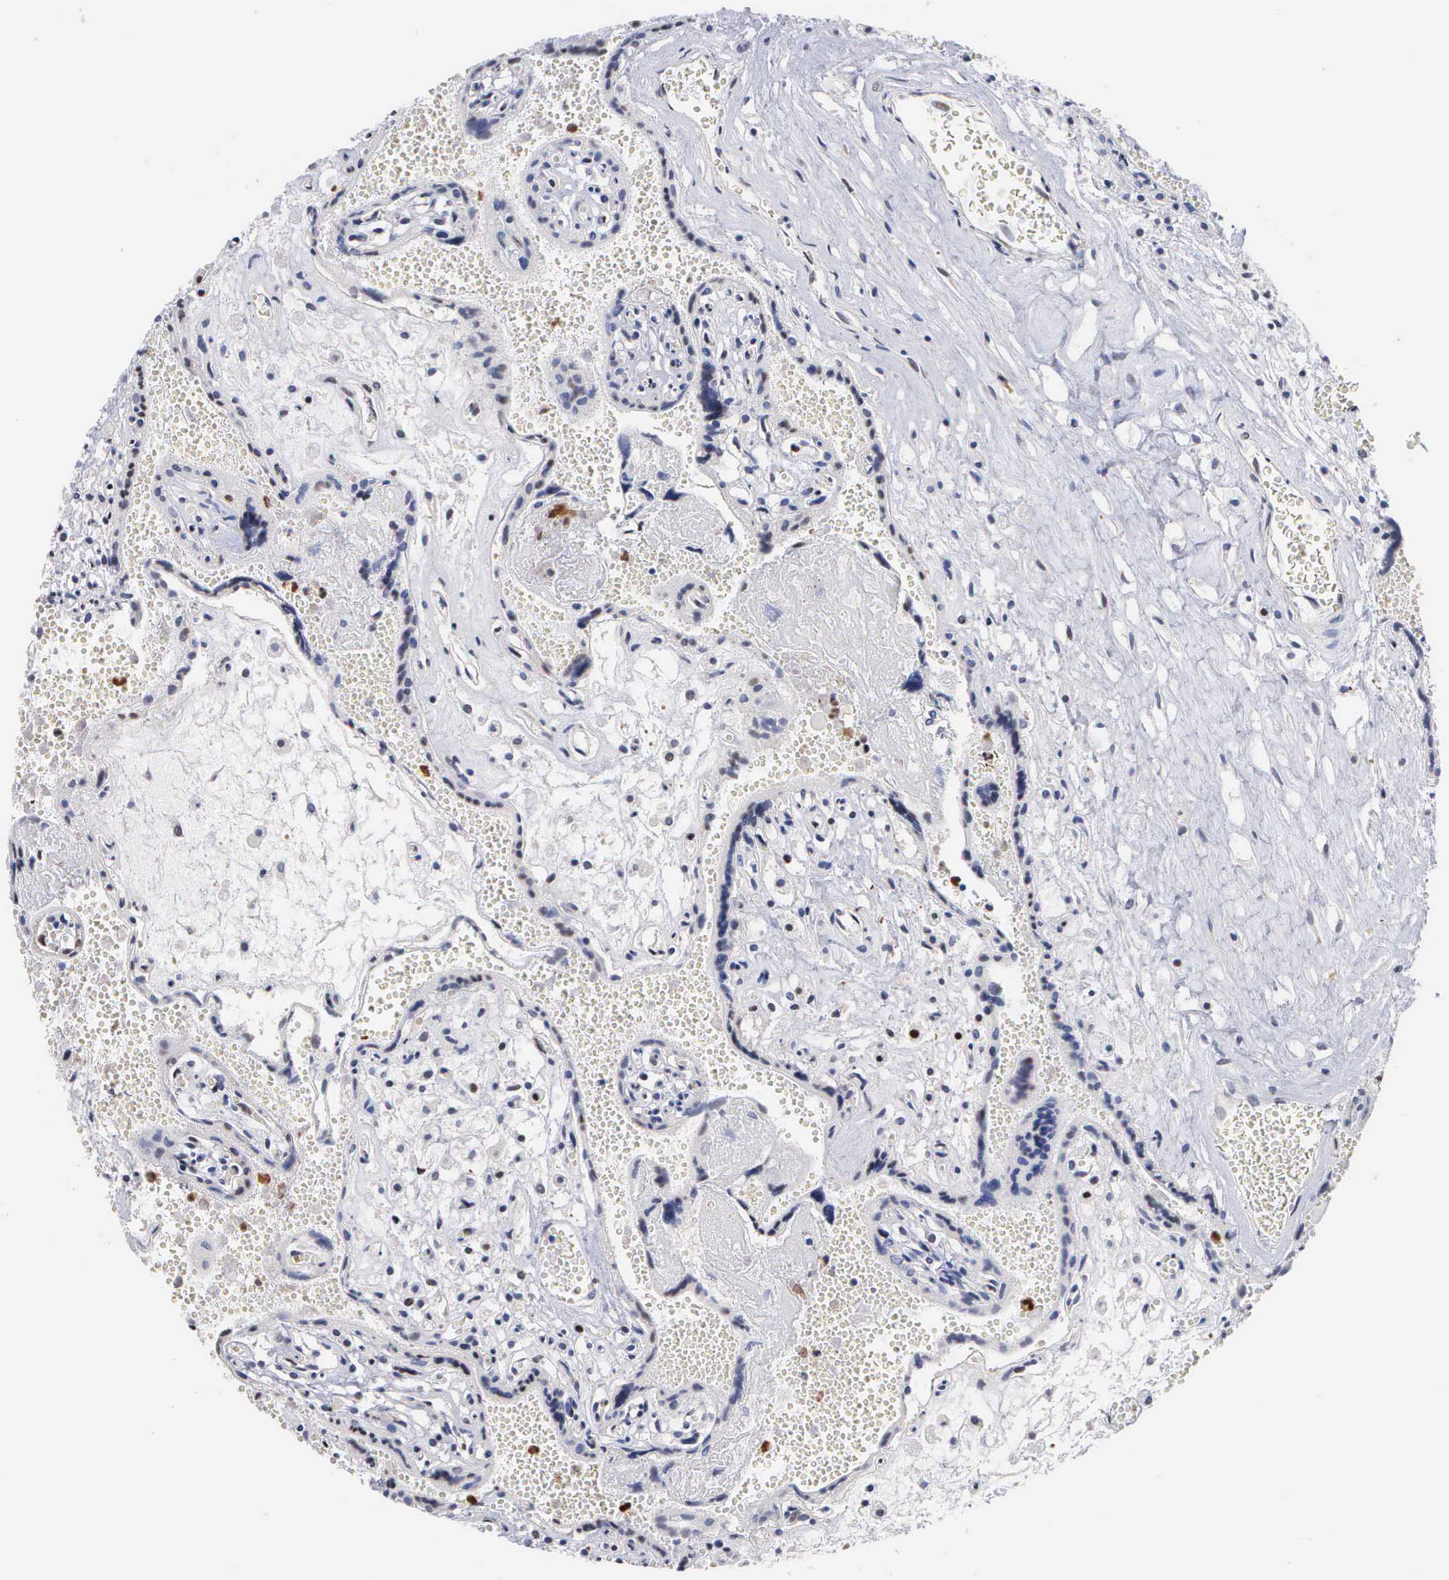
{"staining": {"intensity": "negative", "quantity": "none", "location": "none"}, "tissue": "placenta", "cell_type": "Decidual cells", "image_type": "normal", "snomed": [{"axis": "morphology", "description": "Normal tissue, NOS"}, {"axis": "topography", "description": "Placenta"}], "caption": "Immunohistochemistry (IHC) image of normal placenta: placenta stained with DAB (3,3'-diaminobenzidine) reveals no significant protein expression in decidual cells. The staining was performed using DAB (3,3'-diaminobenzidine) to visualize the protein expression in brown, while the nuclei were stained in blue with hematoxylin (Magnification: 20x).", "gene": "SPIN3", "patient": {"sex": "female", "age": 40}}